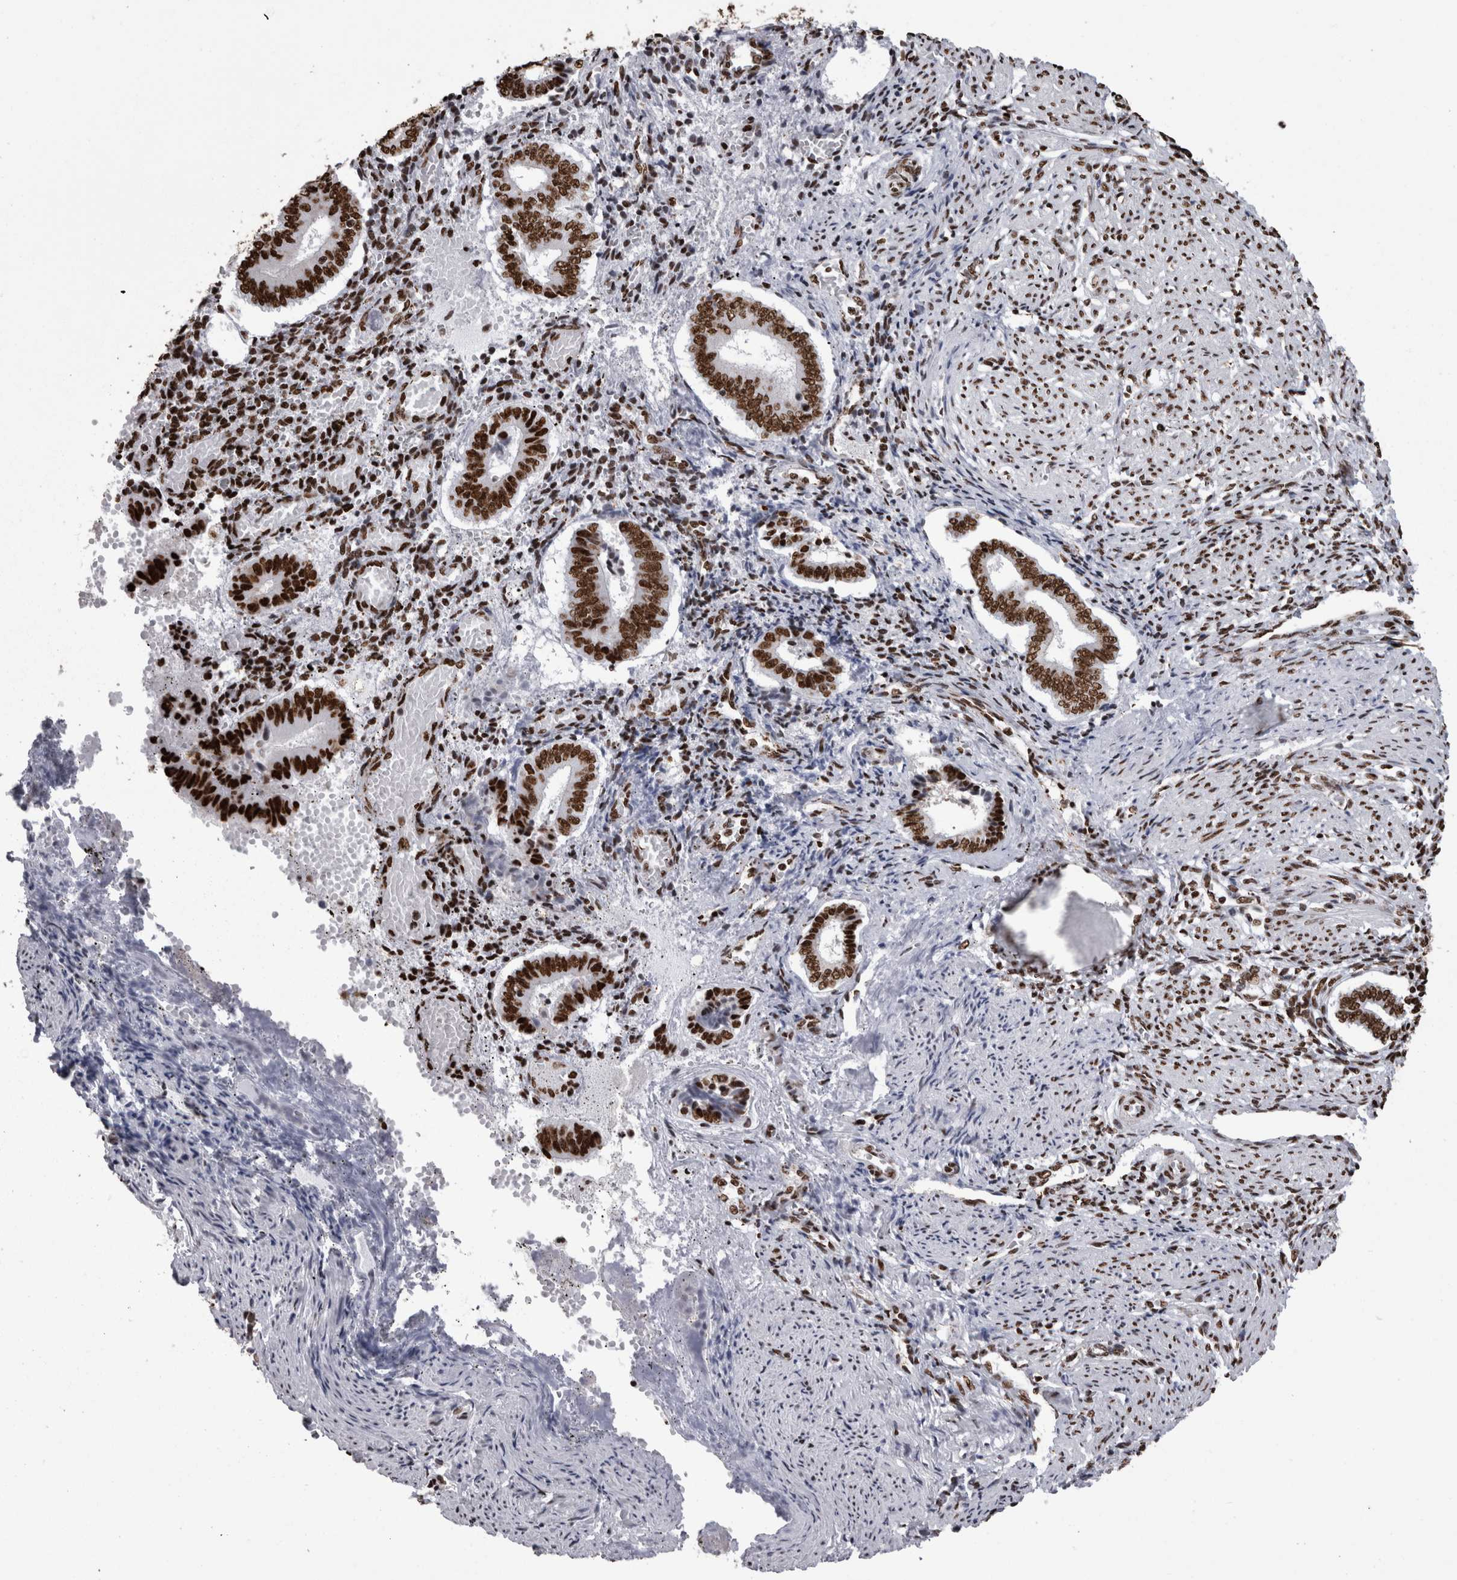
{"staining": {"intensity": "strong", "quantity": "25%-75%", "location": "nuclear"}, "tissue": "endometrium", "cell_type": "Cells in endometrial stroma", "image_type": "normal", "snomed": [{"axis": "morphology", "description": "Normal tissue, NOS"}, {"axis": "topography", "description": "Endometrium"}], "caption": "This image shows immunohistochemistry (IHC) staining of normal human endometrium, with high strong nuclear staining in approximately 25%-75% of cells in endometrial stroma.", "gene": "HNRNPM", "patient": {"sex": "female", "age": 42}}